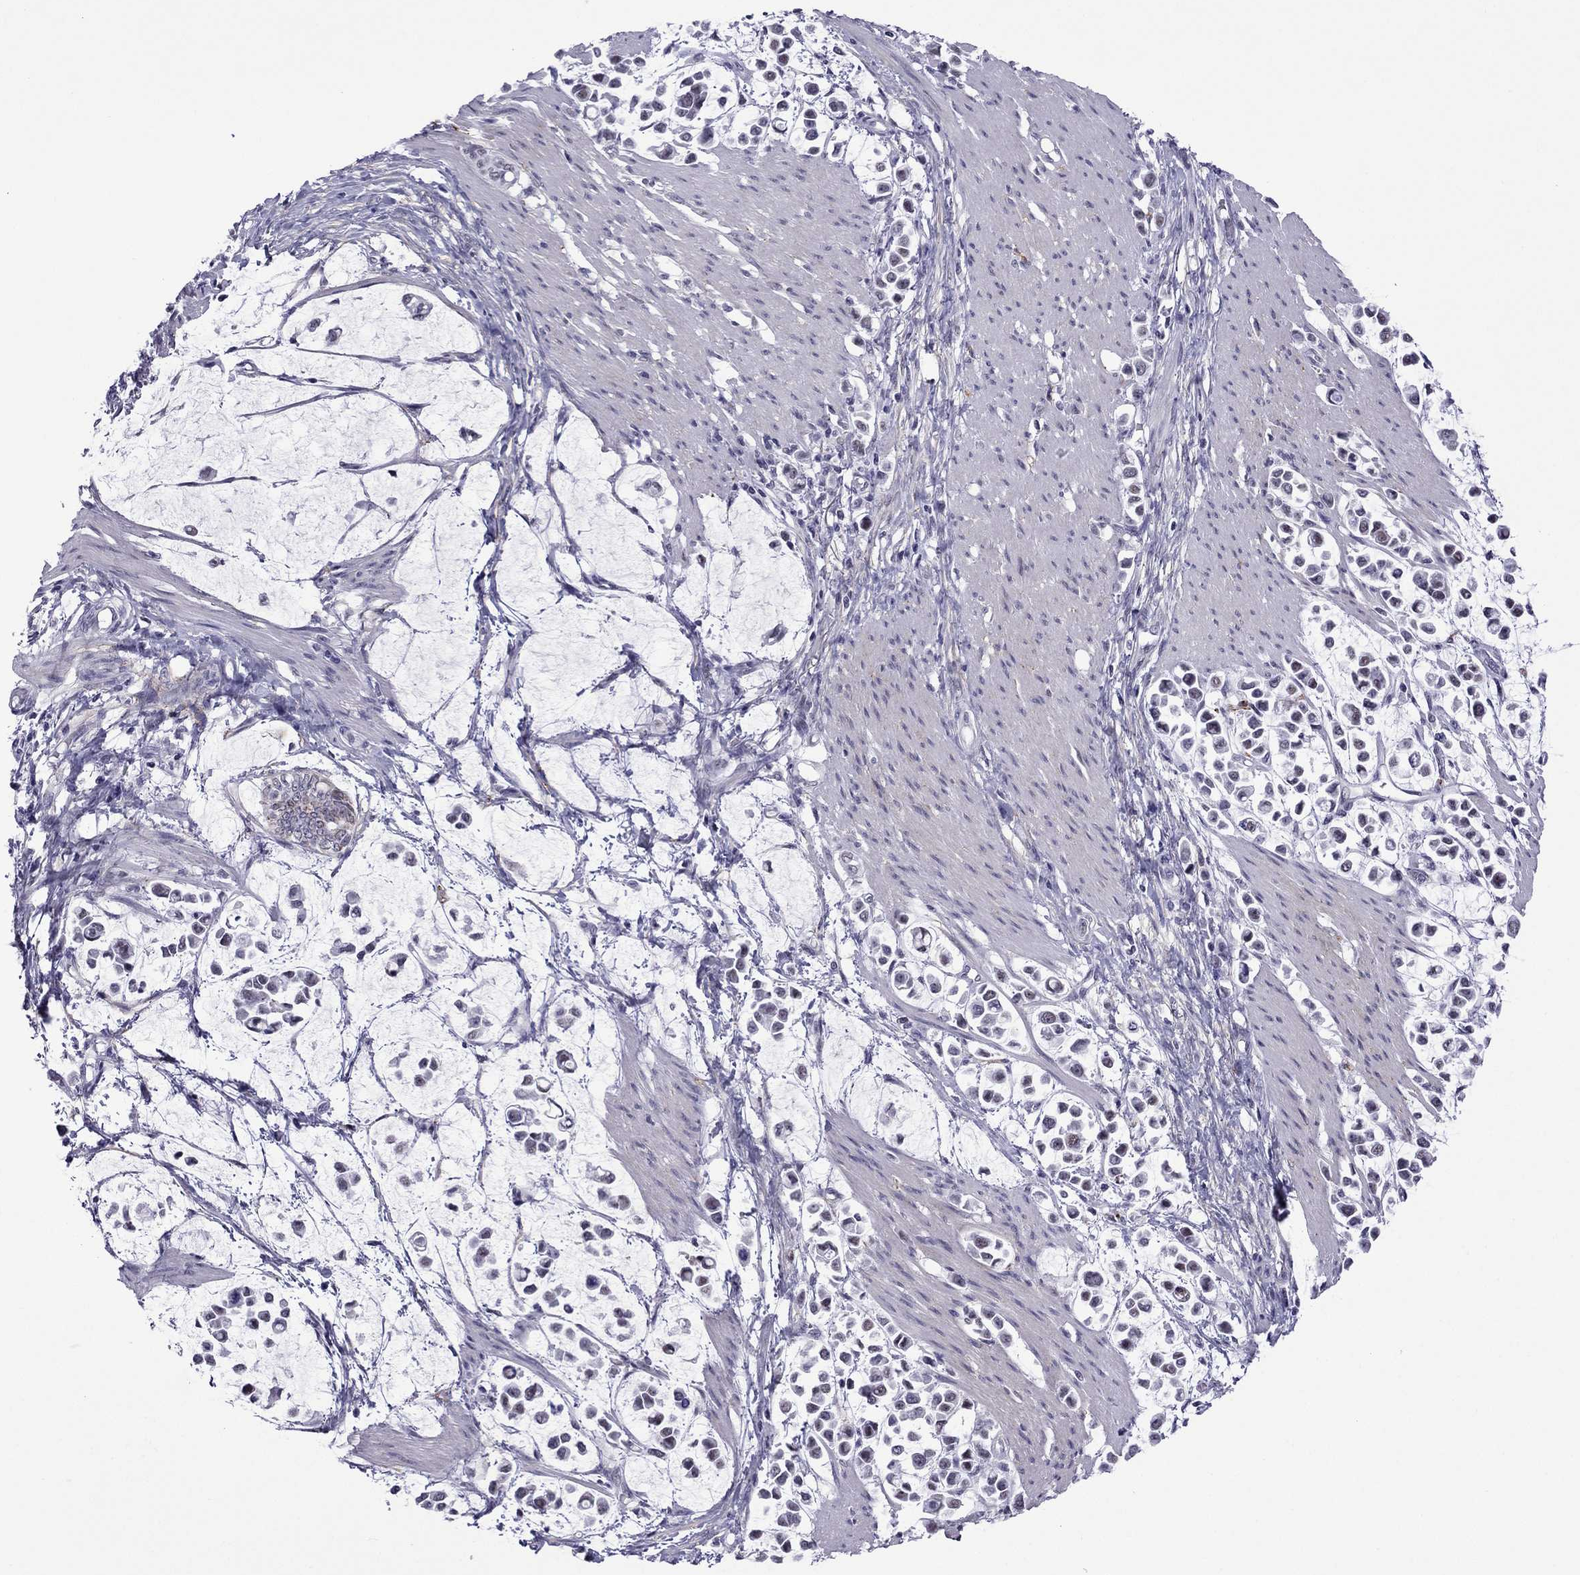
{"staining": {"intensity": "negative", "quantity": "none", "location": "none"}, "tissue": "stomach cancer", "cell_type": "Tumor cells", "image_type": "cancer", "snomed": [{"axis": "morphology", "description": "Adenocarcinoma, NOS"}, {"axis": "topography", "description": "Stomach"}], "caption": "An immunohistochemistry photomicrograph of stomach cancer is shown. There is no staining in tumor cells of stomach cancer.", "gene": "ZNF646", "patient": {"sex": "male", "age": 82}}